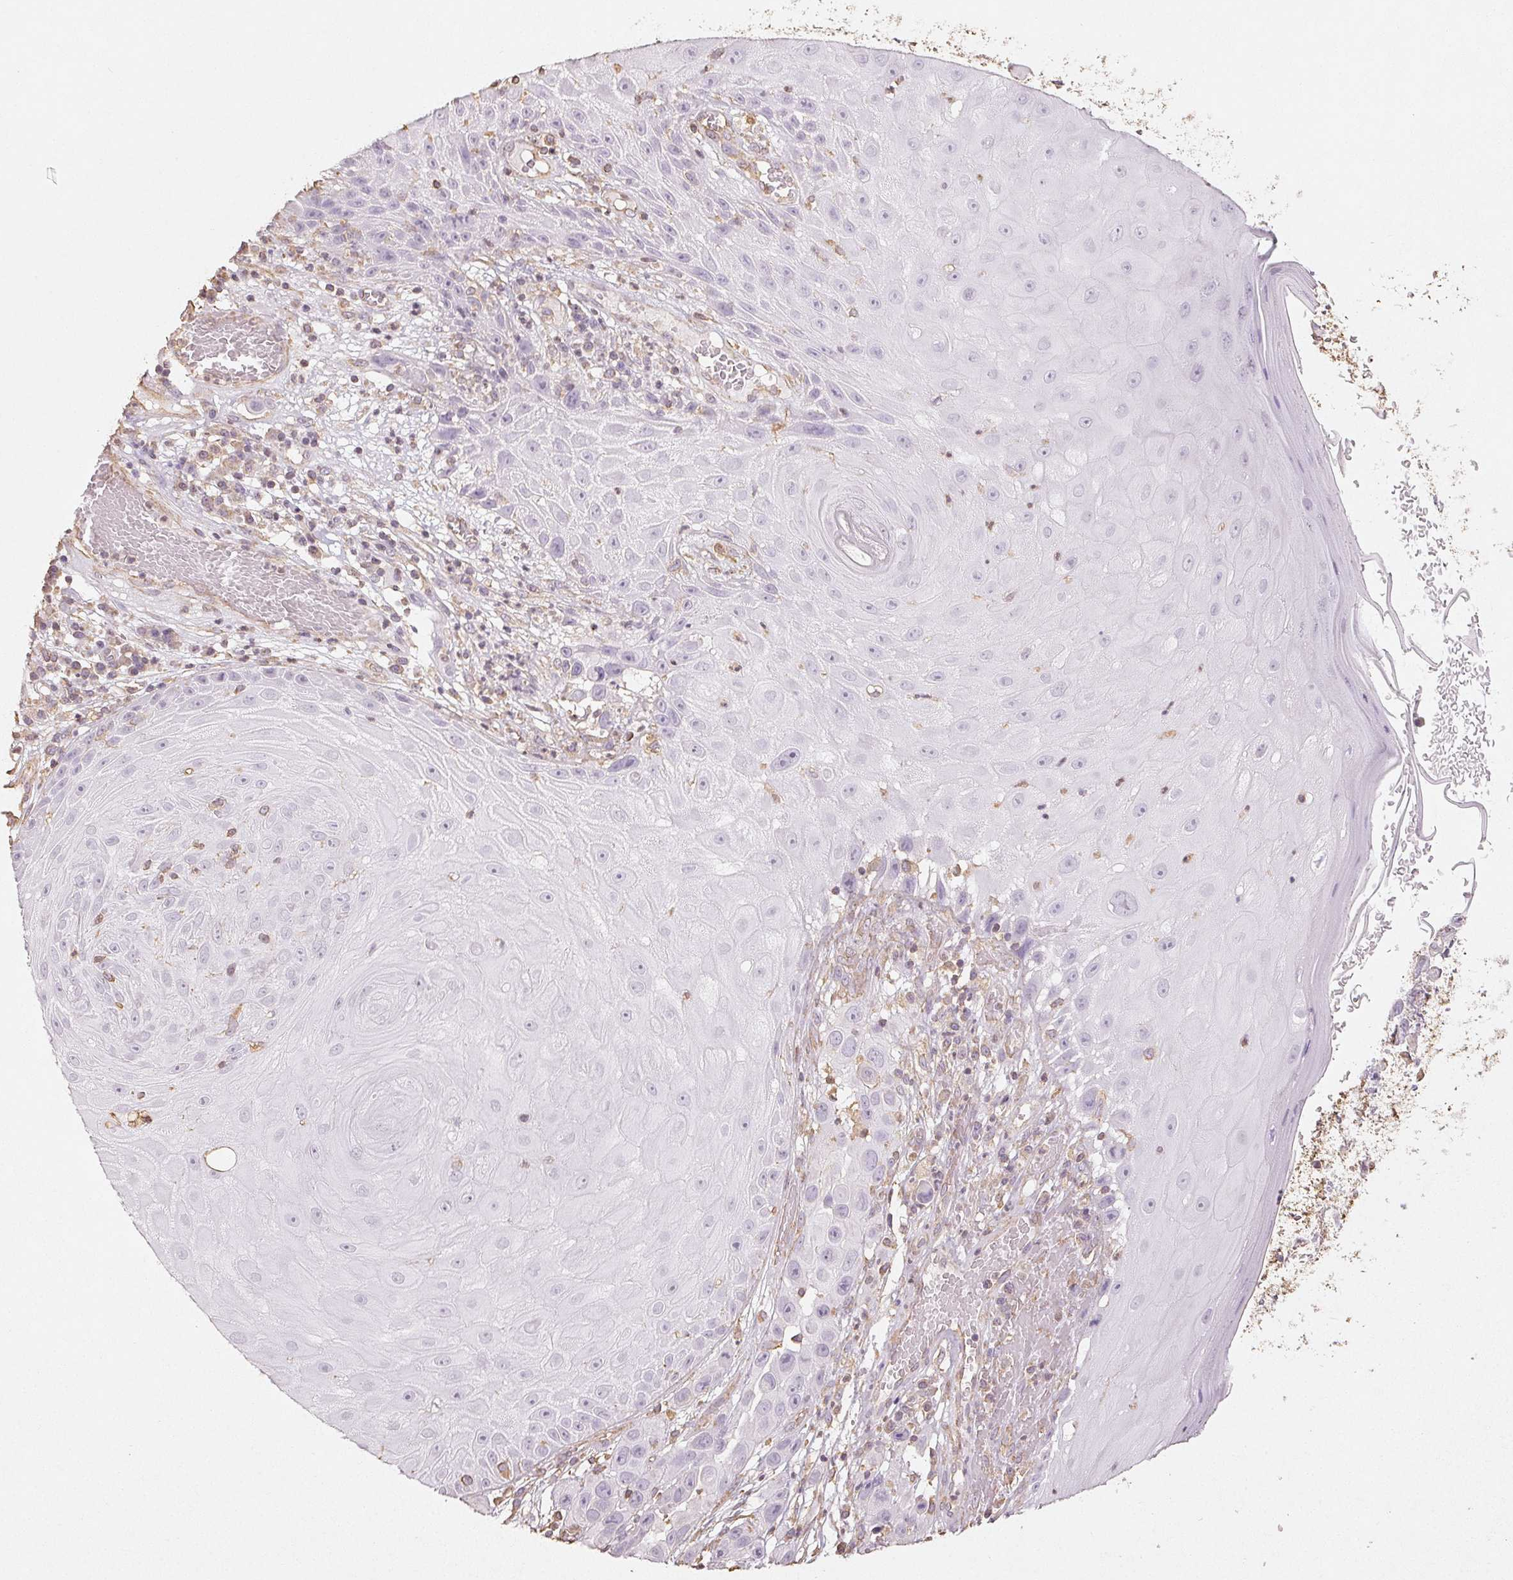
{"staining": {"intensity": "negative", "quantity": "none", "location": "none"}, "tissue": "skin cancer", "cell_type": "Tumor cells", "image_type": "cancer", "snomed": [{"axis": "morphology", "description": "Squamous cell carcinoma, NOS"}, {"axis": "topography", "description": "Skin"}], "caption": "Squamous cell carcinoma (skin) was stained to show a protein in brown. There is no significant expression in tumor cells. (DAB immunohistochemistry (IHC) visualized using brightfield microscopy, high magnification).", "gene": "COL7A1", "patient": {"sex": "male", "age": 81}}